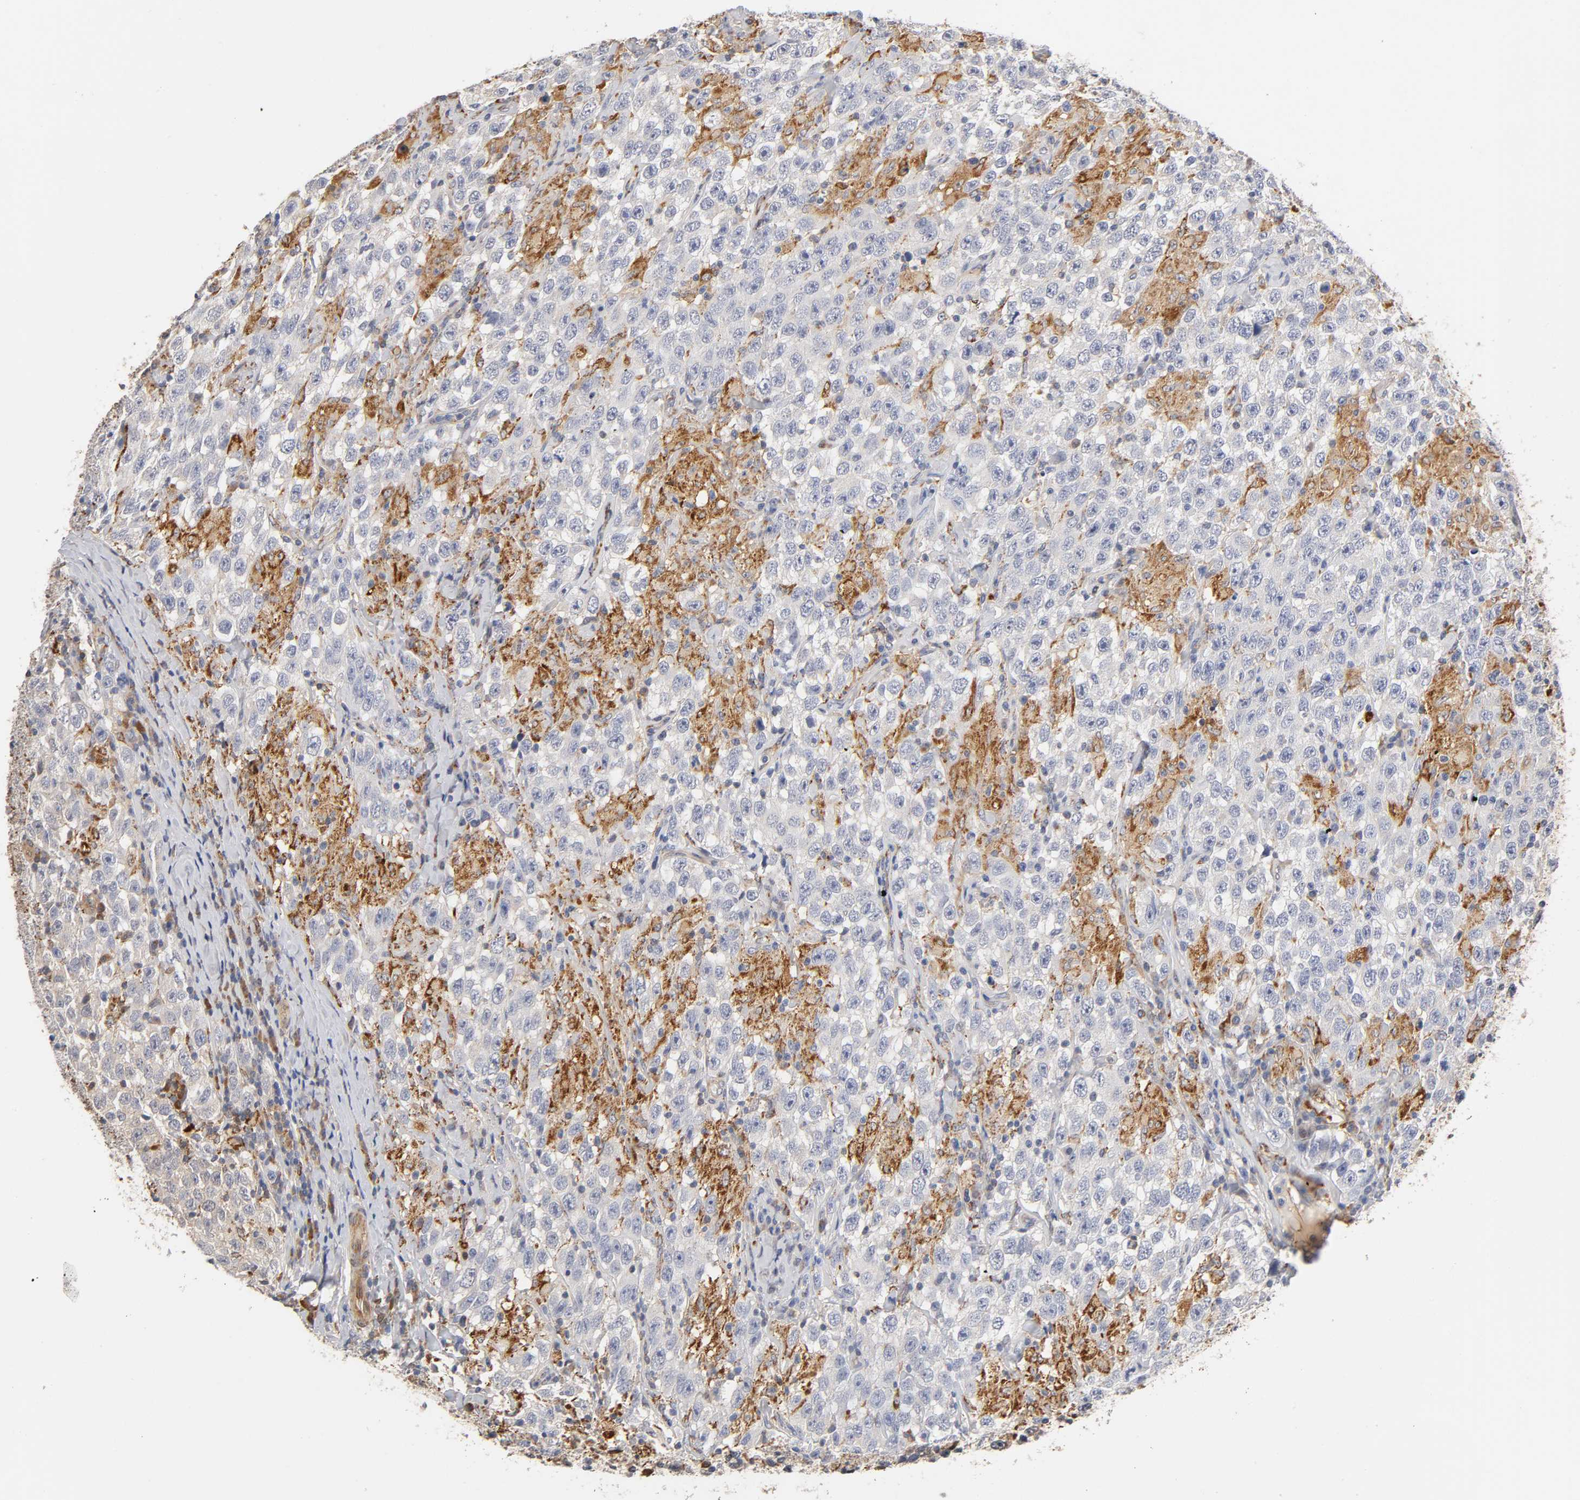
{"staining": {"intensity": "negative", "quantity": "none", "location": "none"}, "tissue": "testis cancer", "cell_type": "Tumor cells", "image_type": "cancer", "snomed": [{"axis": "morphology", "description": "Seminoma, NOS"}, {"axis": "topography", "description": "Testis"}], "caption": "Testis cancer (seminoma) was stained to show a protein in brown. There is no significant expression in tumor cells.", "gene": "ISG15", "patient": {"sex": "male", "age": 41}}